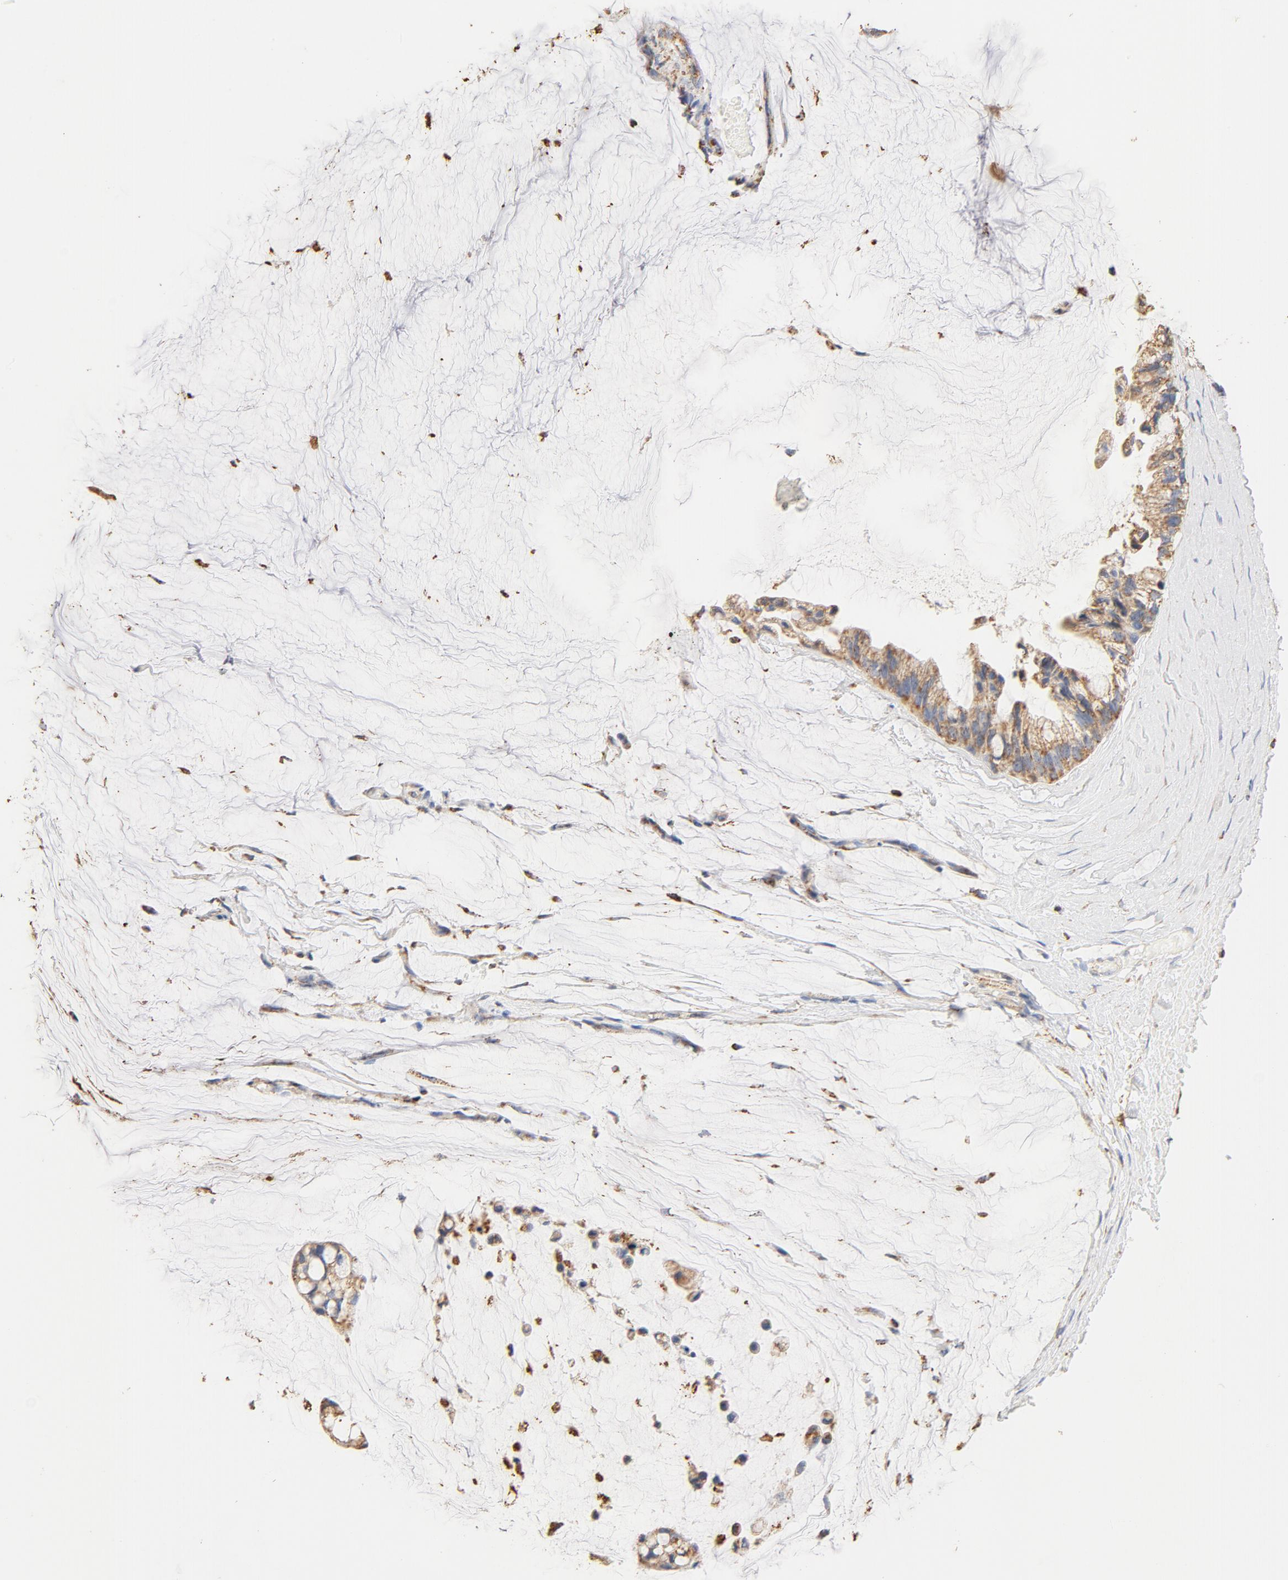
{"staining": {"intensity": "moderate", "quantity": ">75%", "location": "cytoplasmic/membranous"}, "tissue": "ovarian cancer", "cell_type": "Tumor cells", "image_type": "cancer", "snomed": [{"axis": "morphology", "description": "Cystadenocarcinoma, mucinous, NOS"}, {"axis": "topography", "description": "Ovary"}], "caption": "IHC of human ovarian mucinous cystadenocarcinoma reveals medium levels of moderate cytoplasmic/membranous positivity in about >75% of tumor cells.", "gene": "COX4I1", "patient": {"sex": "female", "age": 39}}